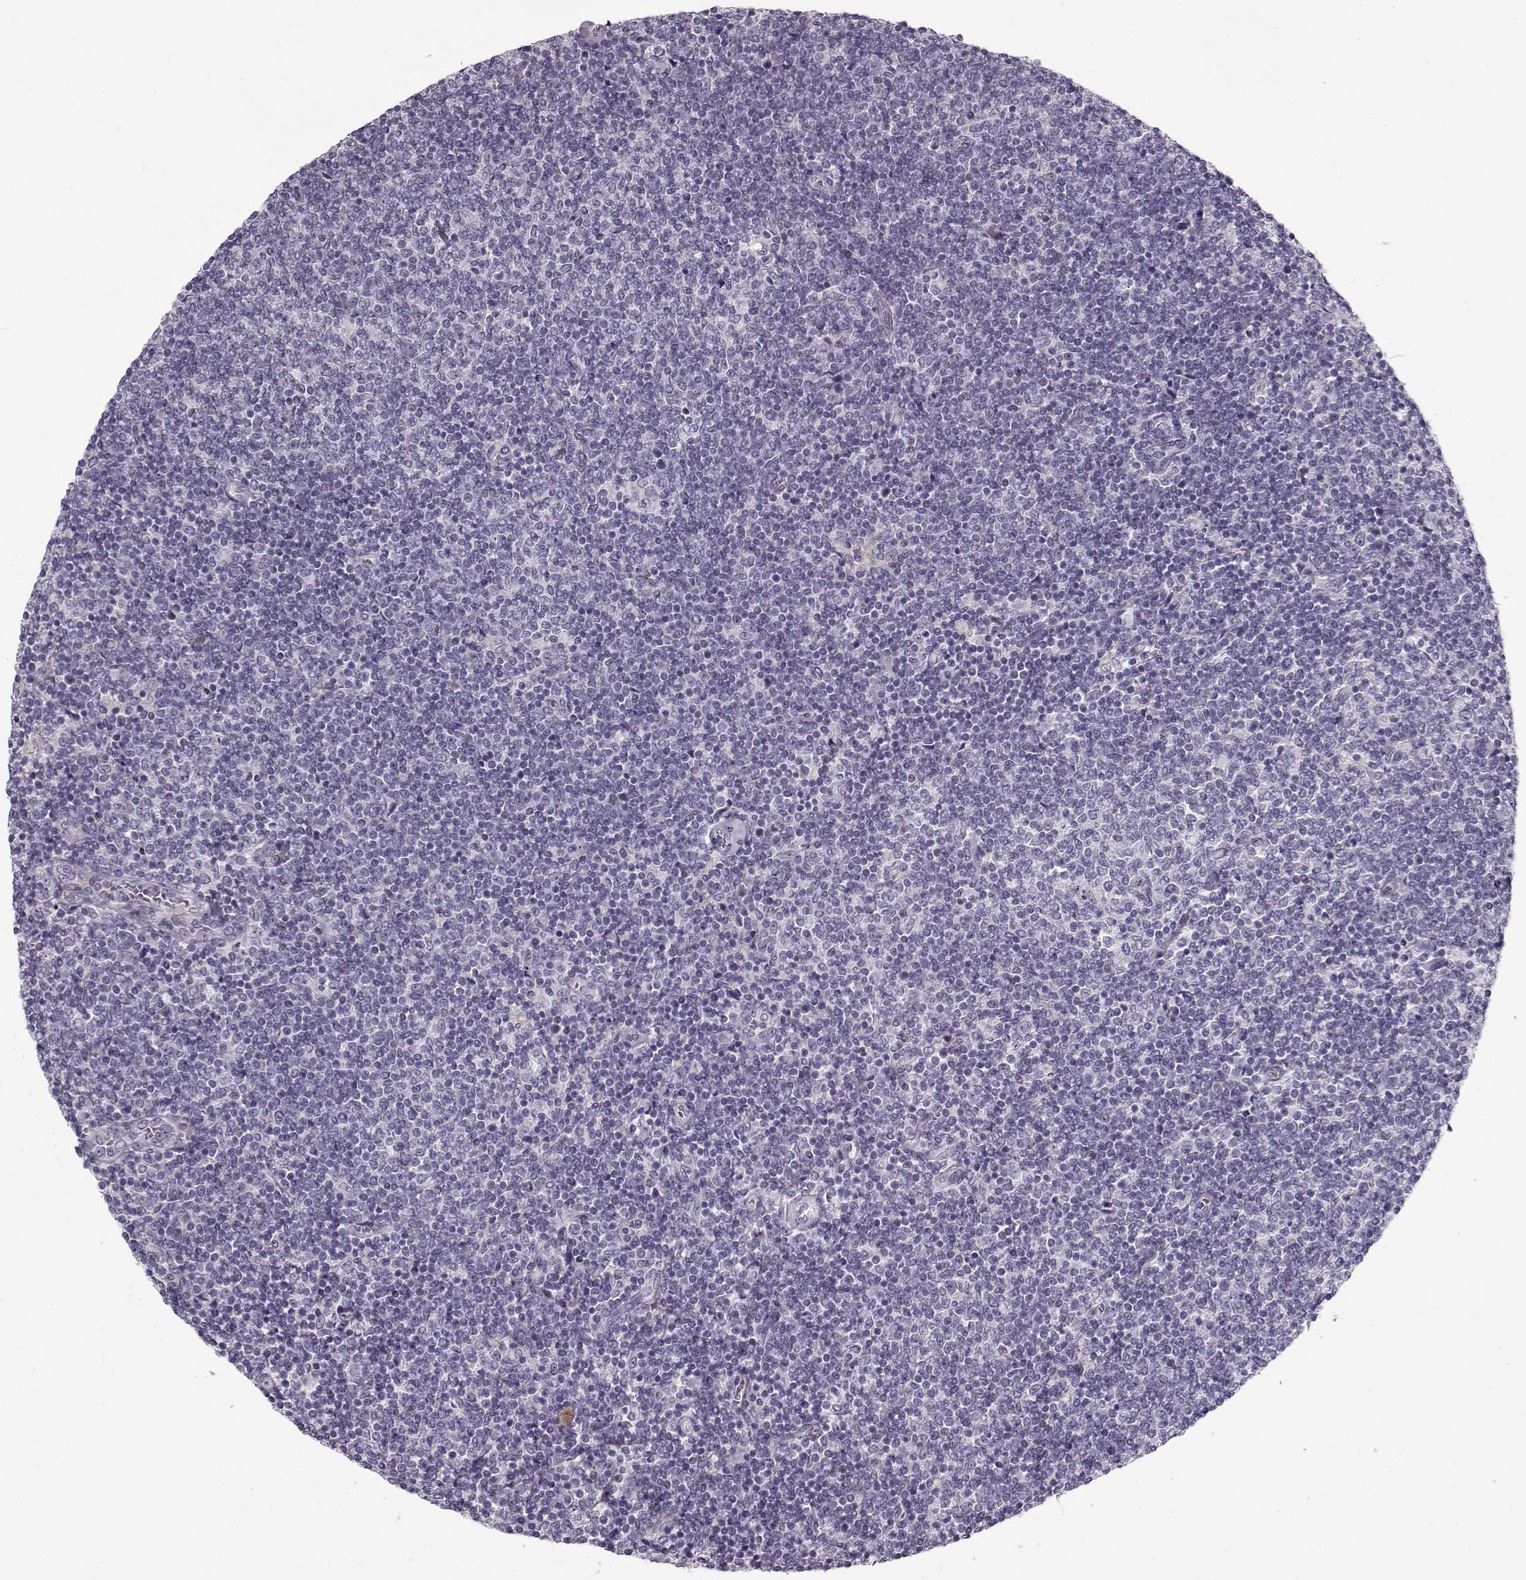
{"staining": {"intensity": "negative", "quantity": "none", "location": "none"}, "tissue": "lymphoma", "cell_type": "Tumor cells", "image_type": "cancer", "snomed": [{"axis": "morphology", "description": "Malignant lymphoma, non-Hodgkin's type, Low grade"}, {"axis": "topography", "description": "Lymph node"}], "caption": "A micrograph of malignant lymphoma, non-Hodgkin's type (low-grade) stained for a protein displays no brown staining in tumor cells.", "gene": "LUM", "patient": {"sex": "male", "age": 52}}